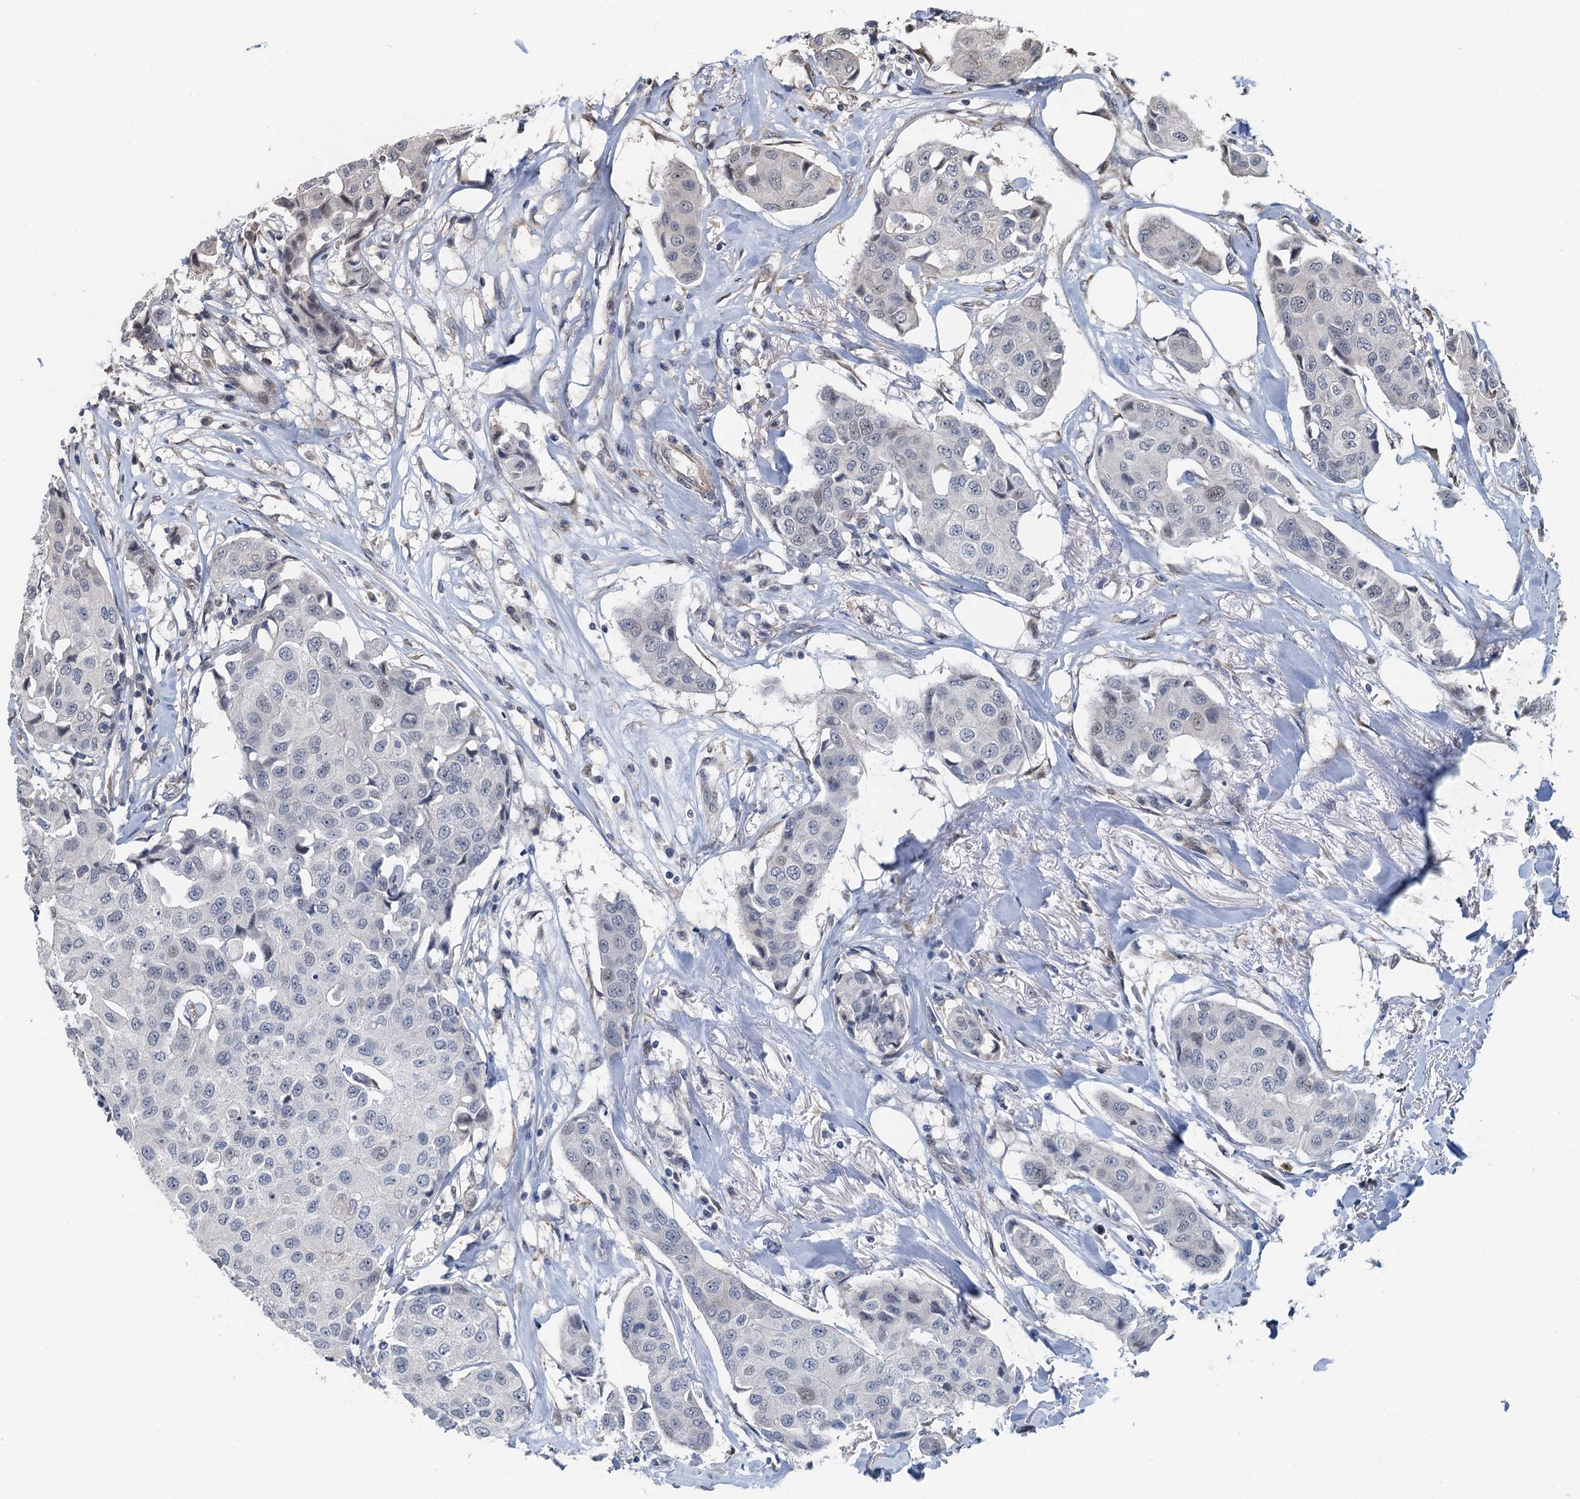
{"staining": {"intensity": "negative", "quantity": "none", "location": "none"}, "tissue": "breast cancer", "cell_type": "Tumor cells", "image_type": "cancer", "snomed": [{"axis": "morphology", "description": "Duct carcinoma"}, {"axis": "topography", "description": "Breast"}], "caption": "Histopathology image shows no protein positivity in tumor cells of breast cancer (intraductal carcinoma) tissue.", "gene": "WHAMM", "patient": {"sex": "female", "age": 80}}